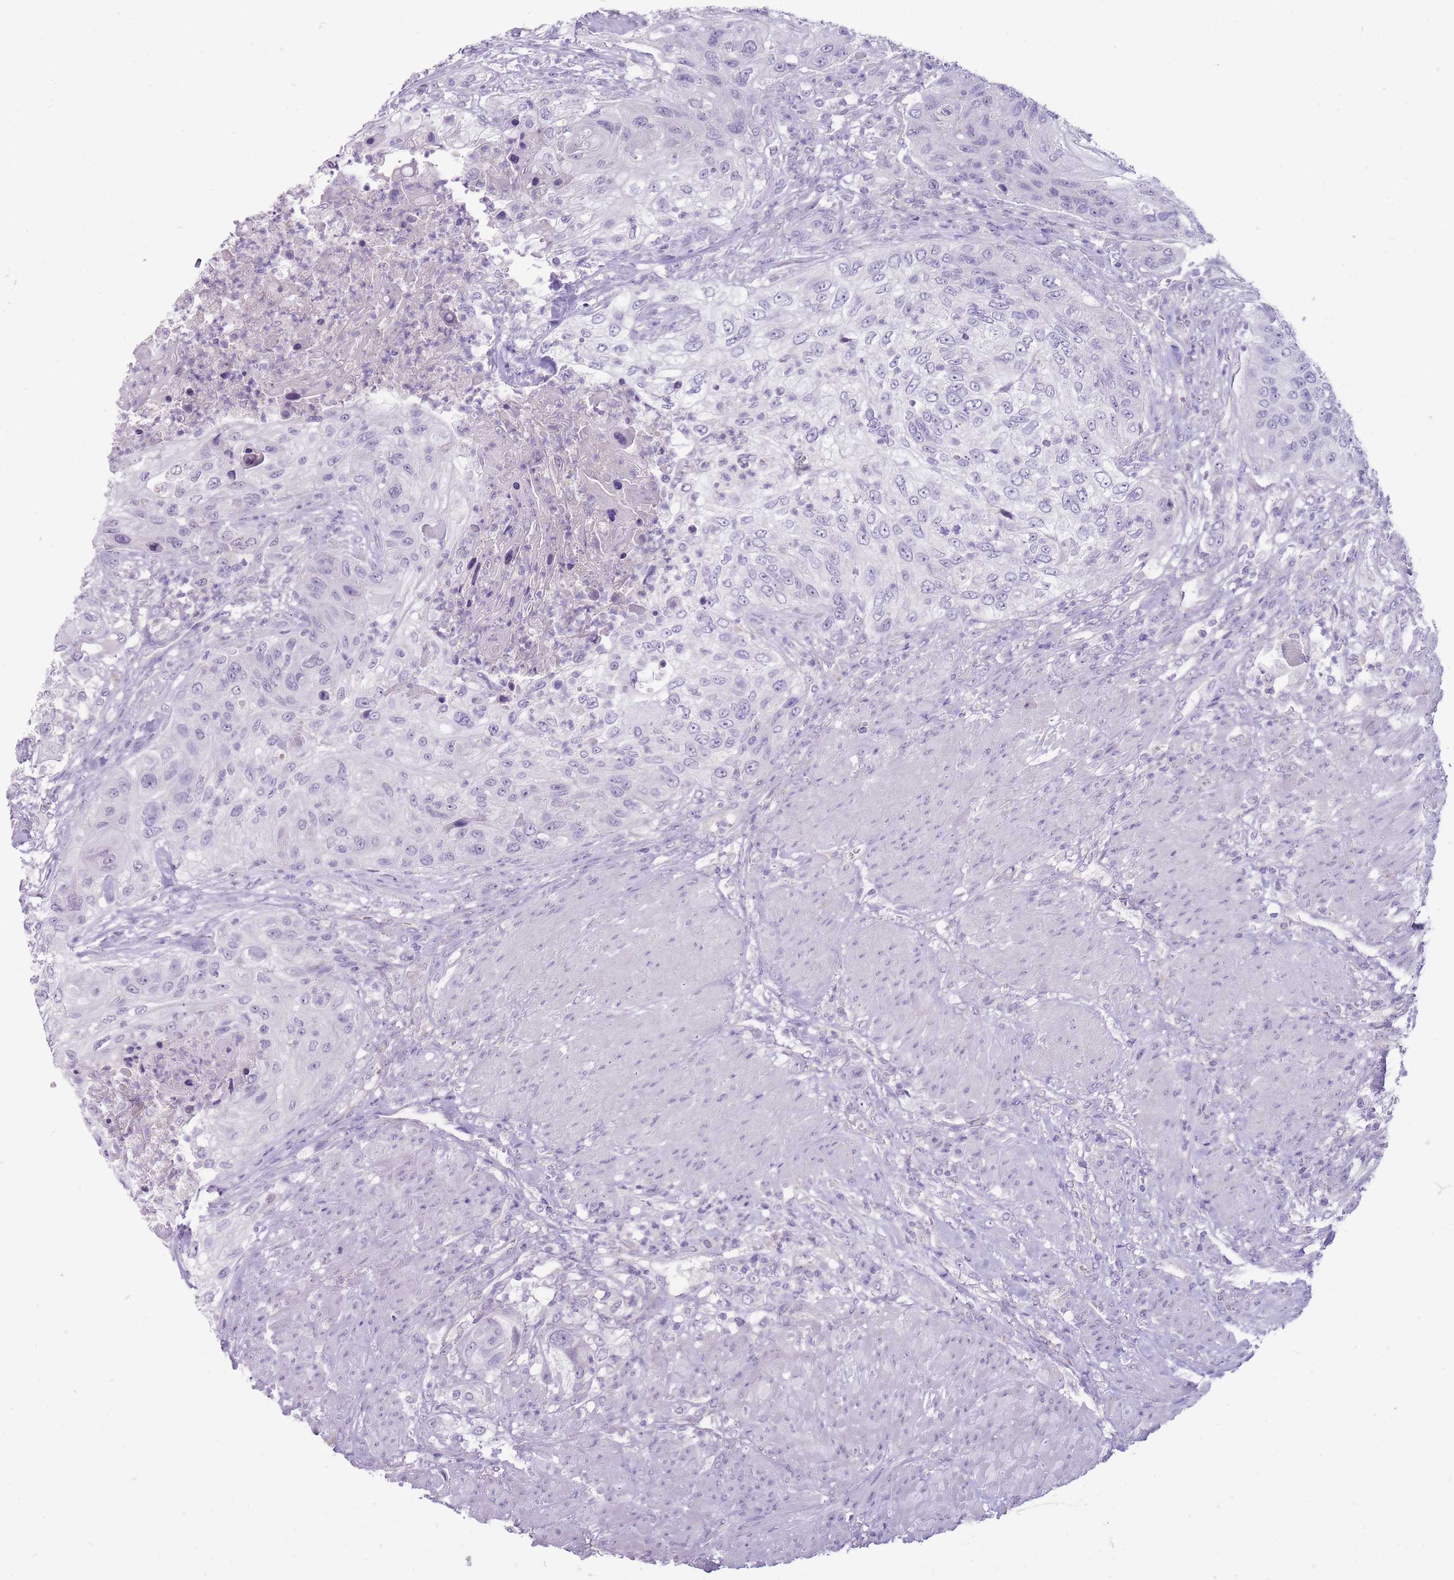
{"staining": {"intensity": "negative", "quantity": "none", "location": "none"}, "tissue": "urothelial cancer", "cell_type": "Tumor cells", "image_type": "cancer", "snomed": [{"axis": "morphology", "description": "Urothelial carcinoma, High grade"}, {"axis": "topography", "description": "Urinary bladder"}], "caption": "The immunohistochemistry micrograph has no significant staining in tumor cells of urothelial carcinoma (high-grade) tissue.", "gene": "ERICH4", "patient": {"sex": "female", "age": 60}}